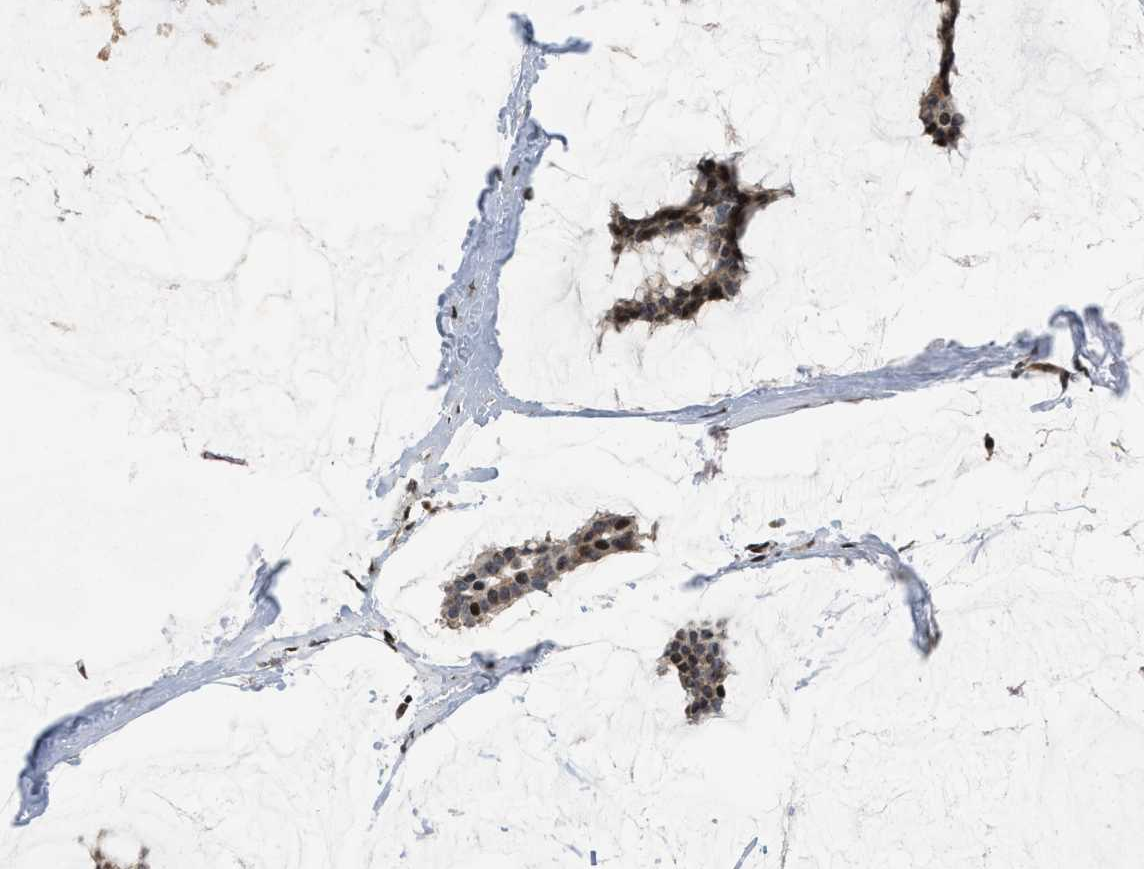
{"staining": {"intensity": "weak", "quantity": "25%-75%", "location": "cytoplasmic/membranous"}, "tissue": "breast cancer", "cell_type": "Tumor cells", "image_type": "cancer", "snomed": [{"axis": "morphology", "description": "Duct carcinoma"}, {"axis": "topography", "description": "Breast"}], "caption": "This is an image of IHC staining of breast invasive ductal carcinoma, which shows weak staining in the cytoplasmic/membranous of tumor cells.", "gene": "PDZD2", "patient": {"sex": "female", "age": 93}}